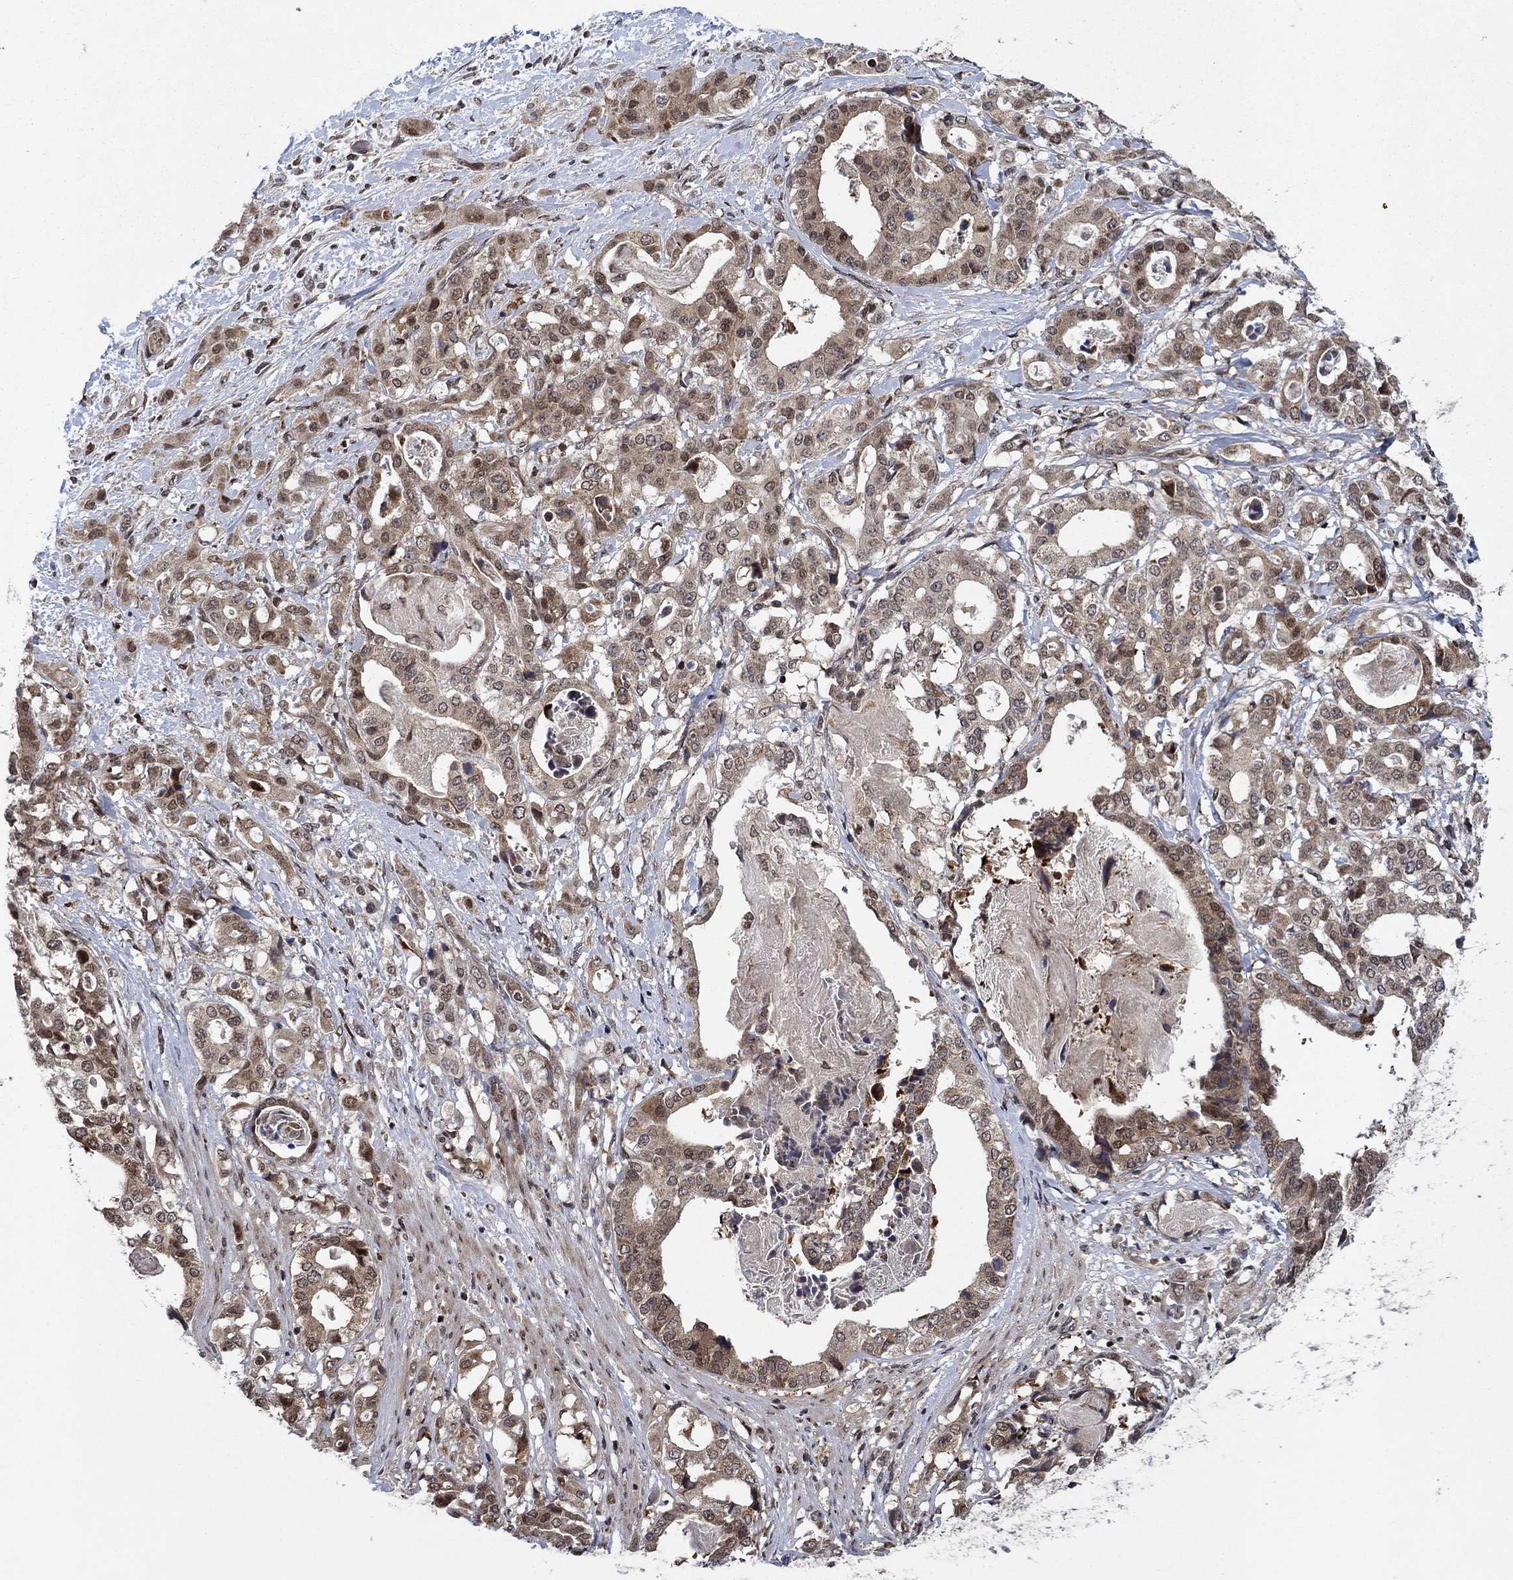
{"staining": {"intensity": "moderate", "quantity": "<25%", "location": "cytoplasmic/membranous,nuclear"}, "tissue": "stomach cancer", "cell_type": "Tumor cells", "image_type": "cancer", "snomed": [{"axis": "morphology", "description": "Adenocarcinoma, NOS"}, {"axis": "topography", "description": "Stomach"}], "caption": "The image exhibits immunohistochemical staining of stomach adenocarcinoma. There is moderate cytoplasmic/membranous and nuclear positivity is identified in about <25% of tumor cells.", "gene": "PRICKLE4", "patient": {"sex": "male", "age": 48}}